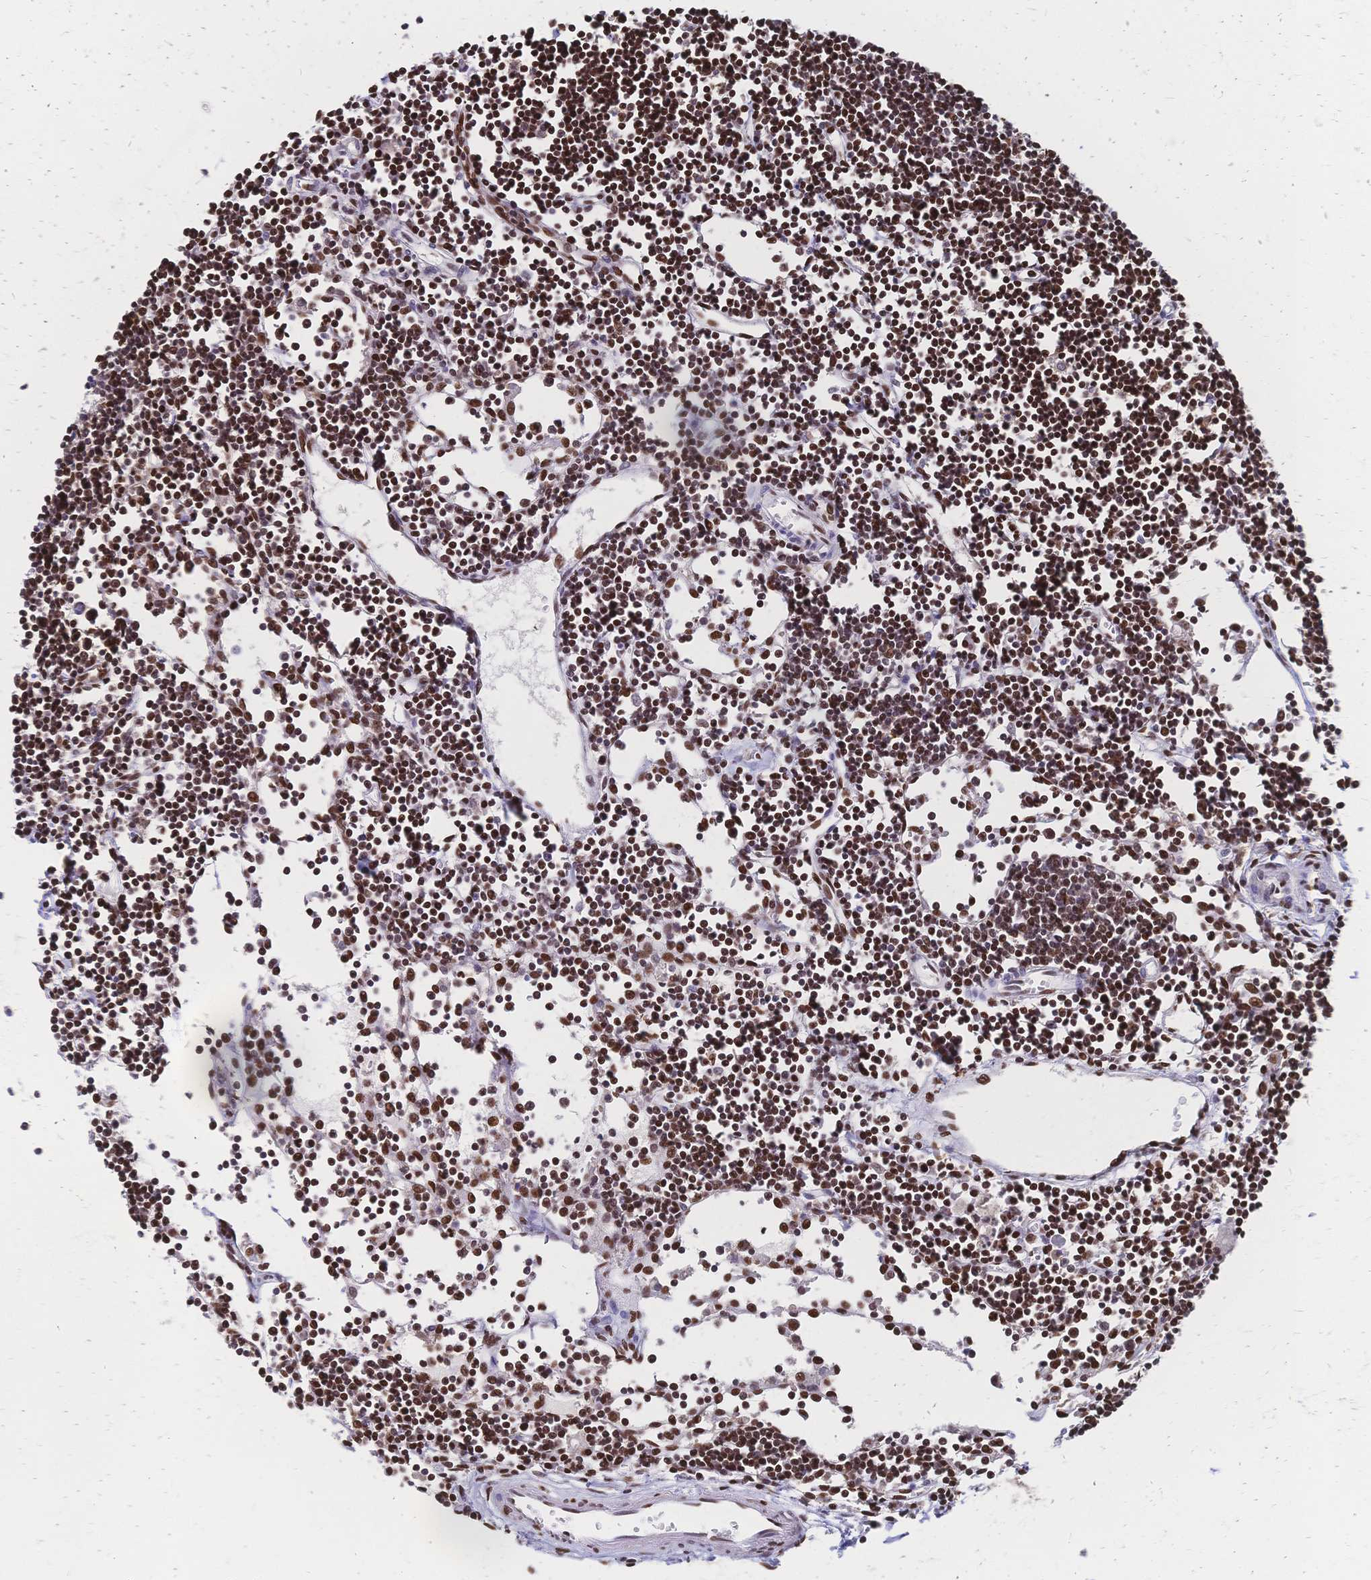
{"staining": {"intensity": "moderate", "quantity": ">75%", "location": "nuclear"}, "tissue": "lymph node", "cell_type": "Germinal center cells", "image_type": "normal", "snomed": [{"axis": "morphology", "description": "Normal tissue, NOS"}, {"axis": "topography", "description": "Lymph node"}], "caption": "Moderate nuclear positivity for a protein is appreciated in approximately >75% of germinal center cells of normal lymph node using IHC.", "gene": "HDGF", "patient": {"sex": "female", "age": 65}}